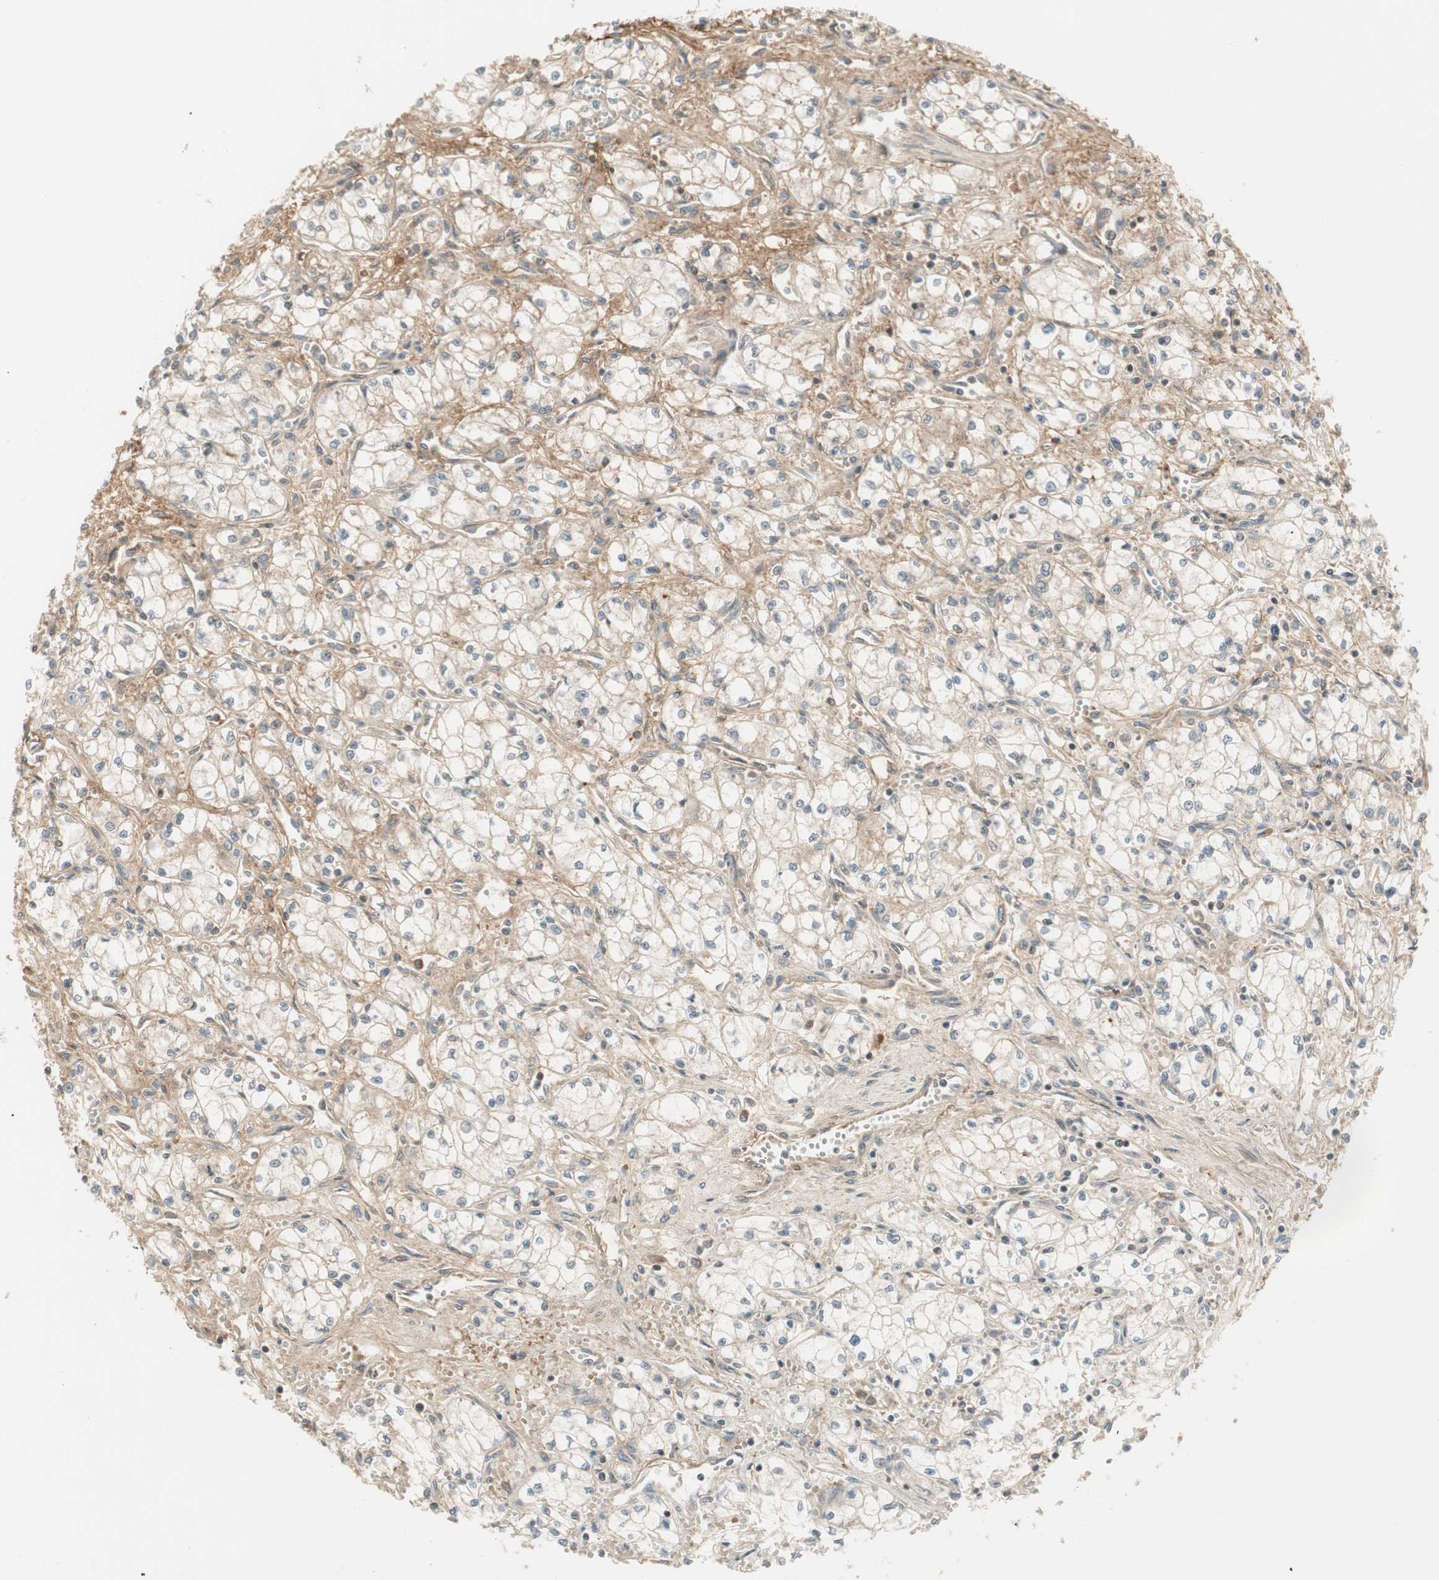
{"staining": {"intensity": "negative", "quantity": "none", "location": "none"}, "tissue": "renal cancer", "cell_type": "Tumor cells", "image_type": "cancer", "snomed": [{"axis": "morphology", "description": "Normal tissue, NOS"}, {"axis": "morphology", "description": "Adenocarcinoma, NOS"}, {"axis": "topography", "description": "Kidney"}], "caption": "DAB immunohistochemical staining of renal cancer (adenocarcinoma) shows no significant positivity in tumor cells.", "gene": "SFRP1", "patient": {"sex": "male", "age": 59}}